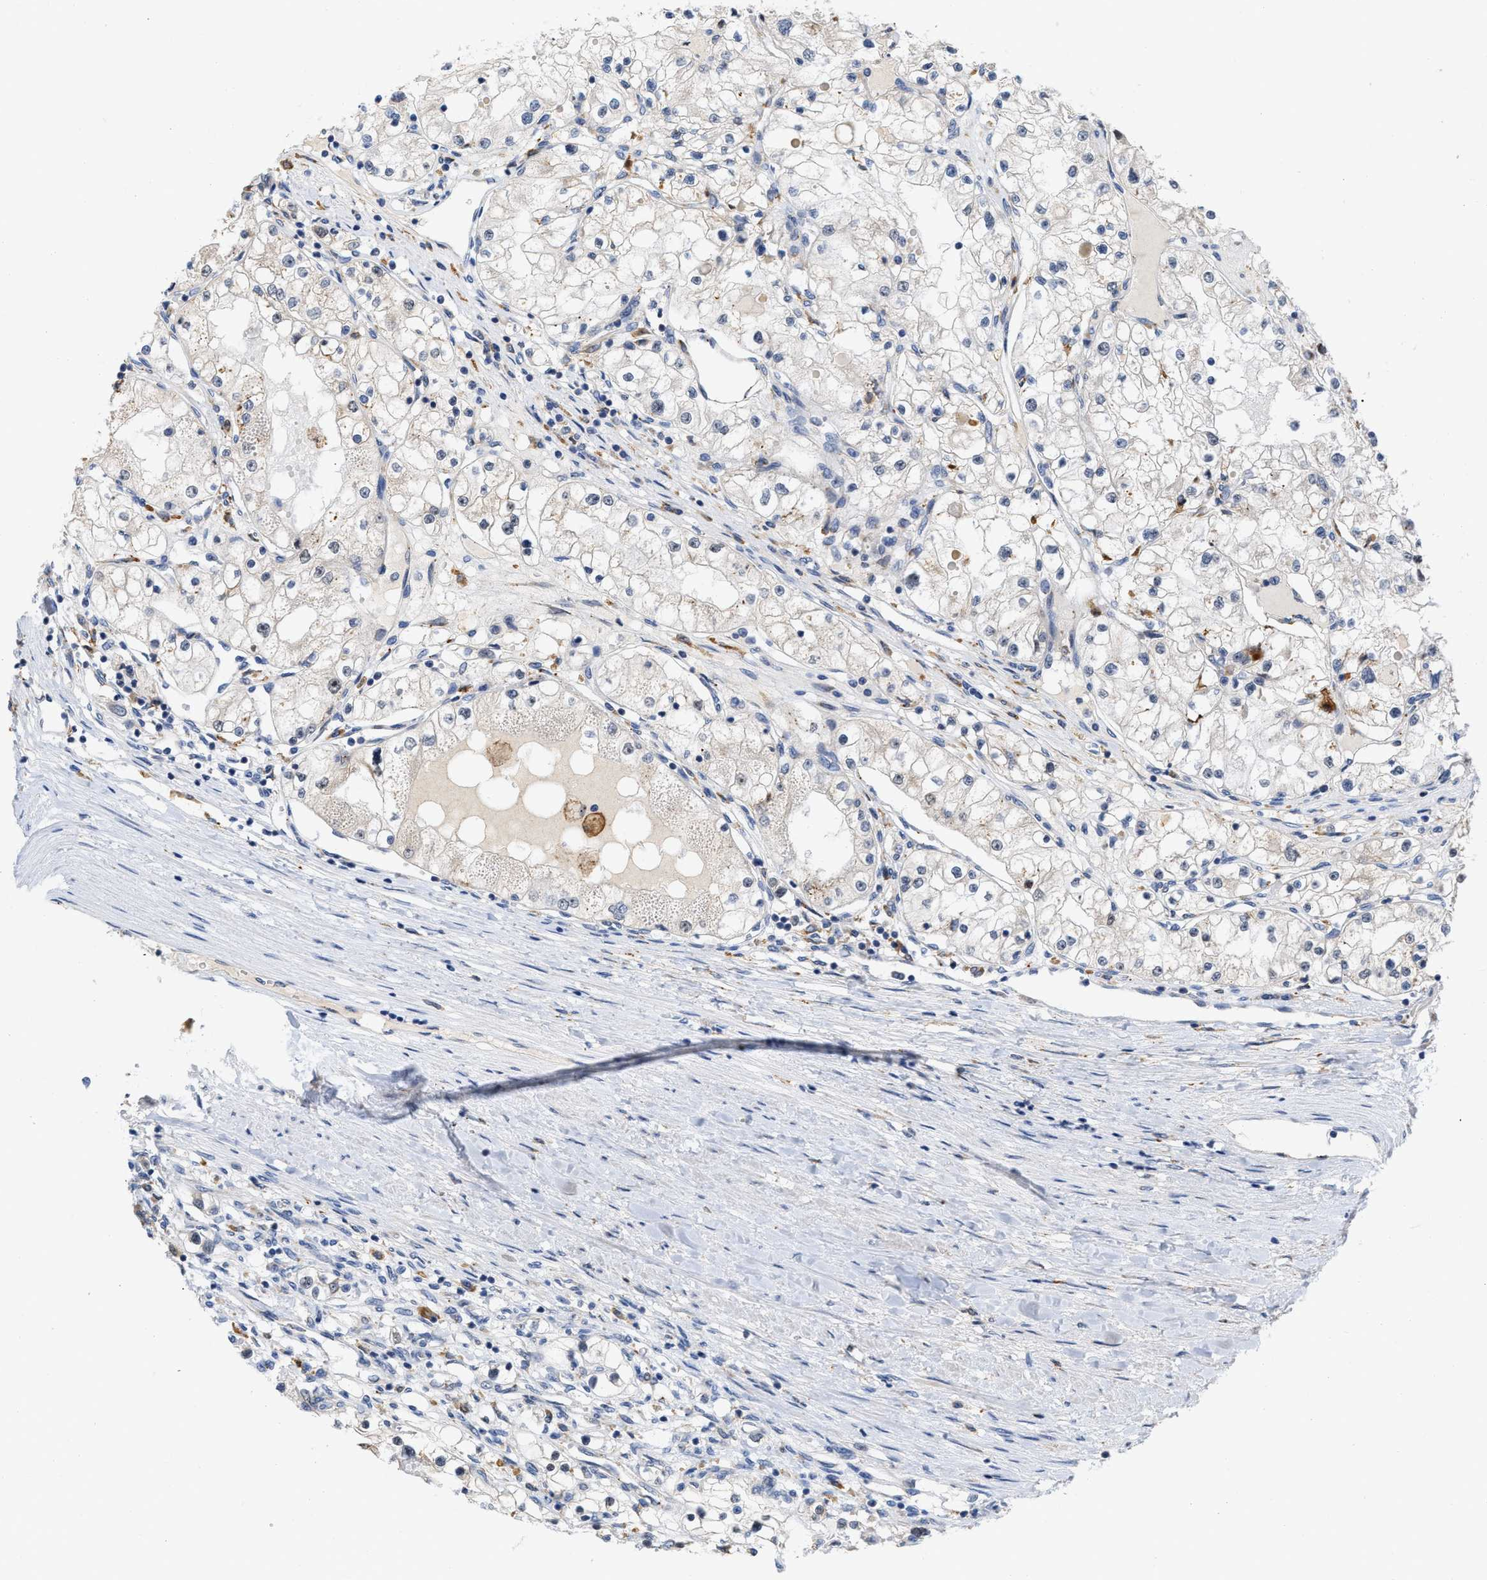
{"staining": {"intensity": "negative", "quantity": "none", "location": "none"}, "tissue": "renal cancer", "cell_type": "Tumor cells", "image_type": "cancer", "snomed": [{"axis": "morphology", "description": "Adenocarcinoma, NOS"}, {"axis": "topography", "description": "Kidney"}], "caption": "Protein analysis of adenocarcinoma (renal) displays no significant staining in tumor cells.", "gene": "ELAC2", "patient": {"sex": "male", "age": 68}}